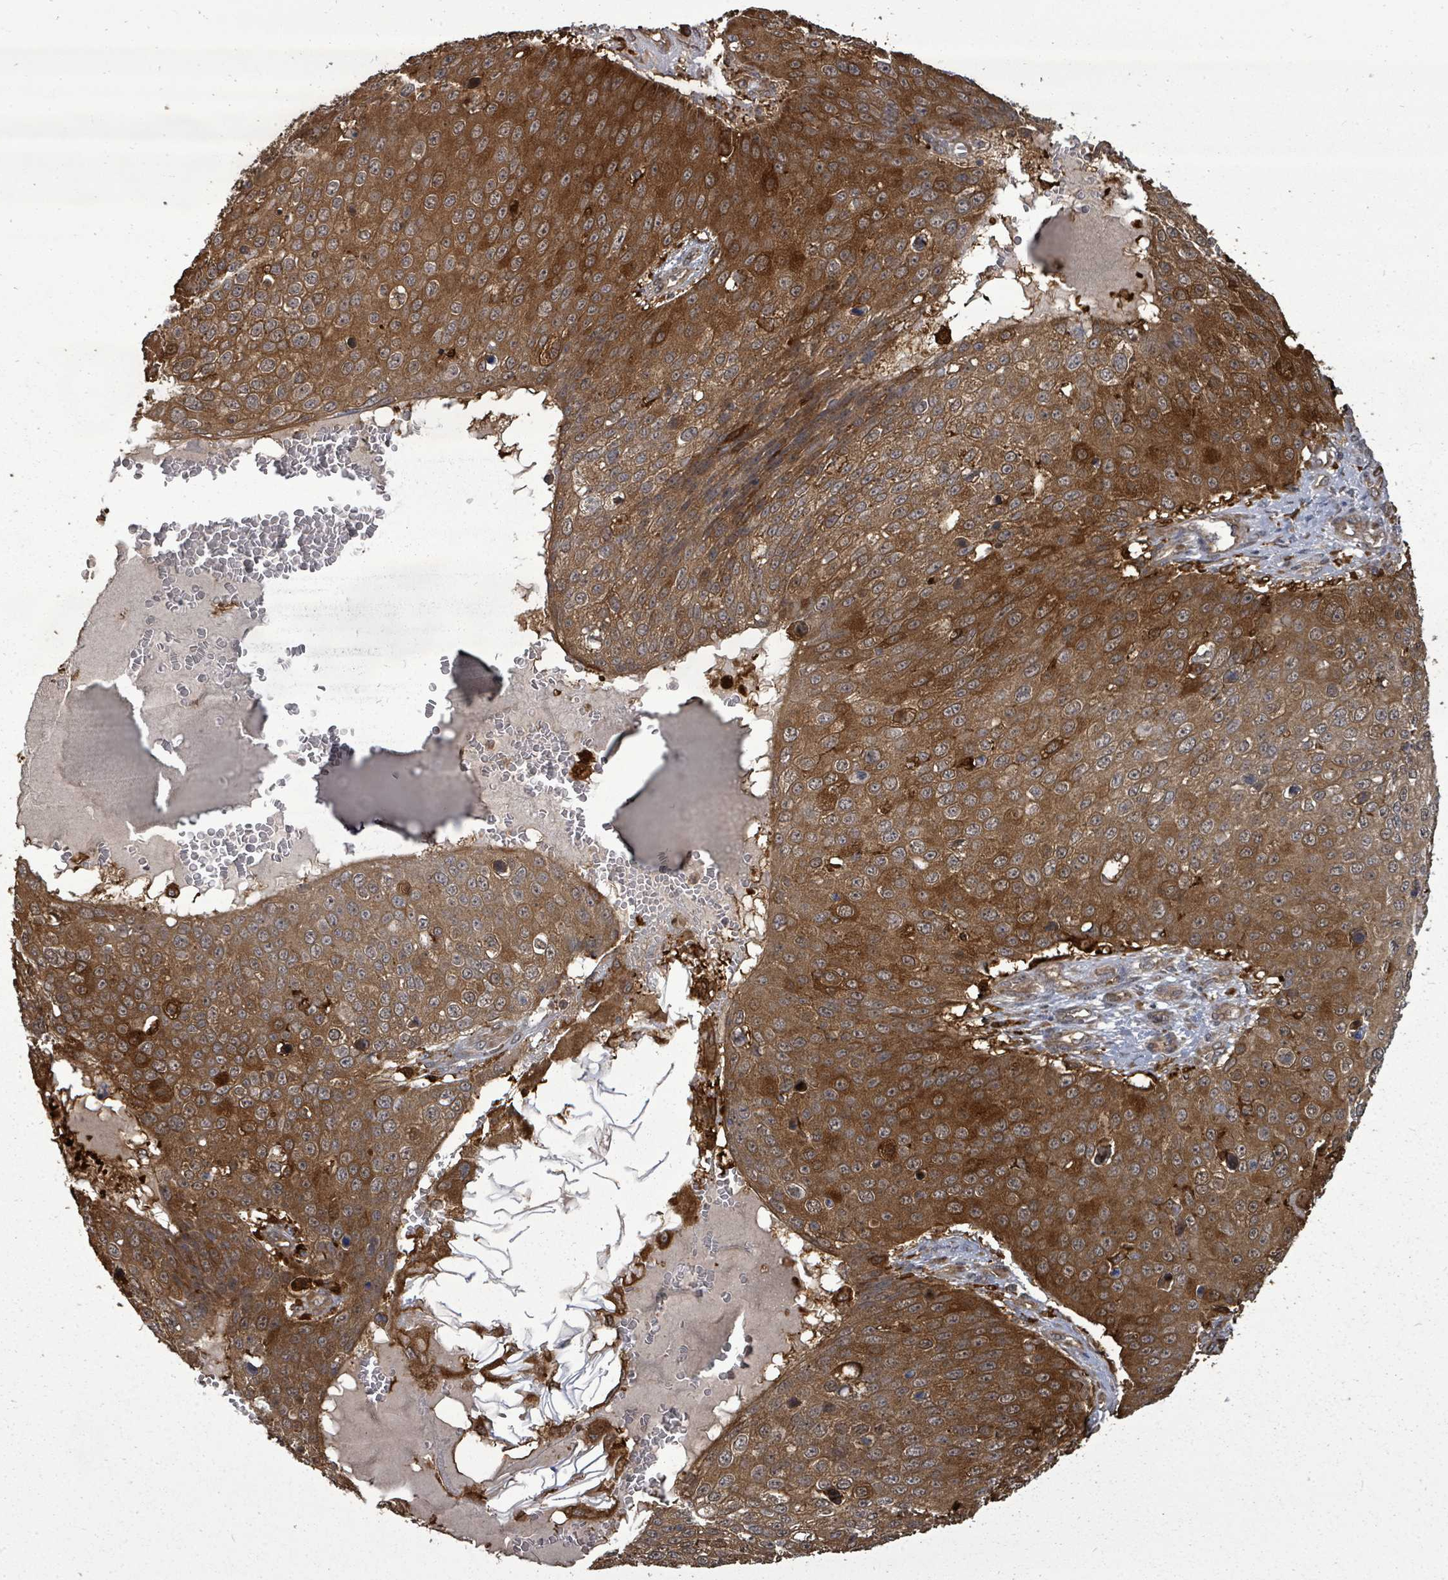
{"staining": {"intensity": "strong", "quantity": ">75%", "location": "cytoplasmic/membranous"}, "tissue": "skin cancer", "cell_type": "Tumor cells", "image_type": "cancer", "snomed": [{"axis": "morphology", "description": "Squamous cell carcinoma, NOS"}, {"axis": "topography", "description": "Skin"}], "caption": "Immunohistochemical staining of skin cancer shows high levels of strong cytoplasmic/membranous protein expression in approximately >75% of tumor cells.", "gene": "EIF3C", "patient": {"sex": "male", "age": 71}}